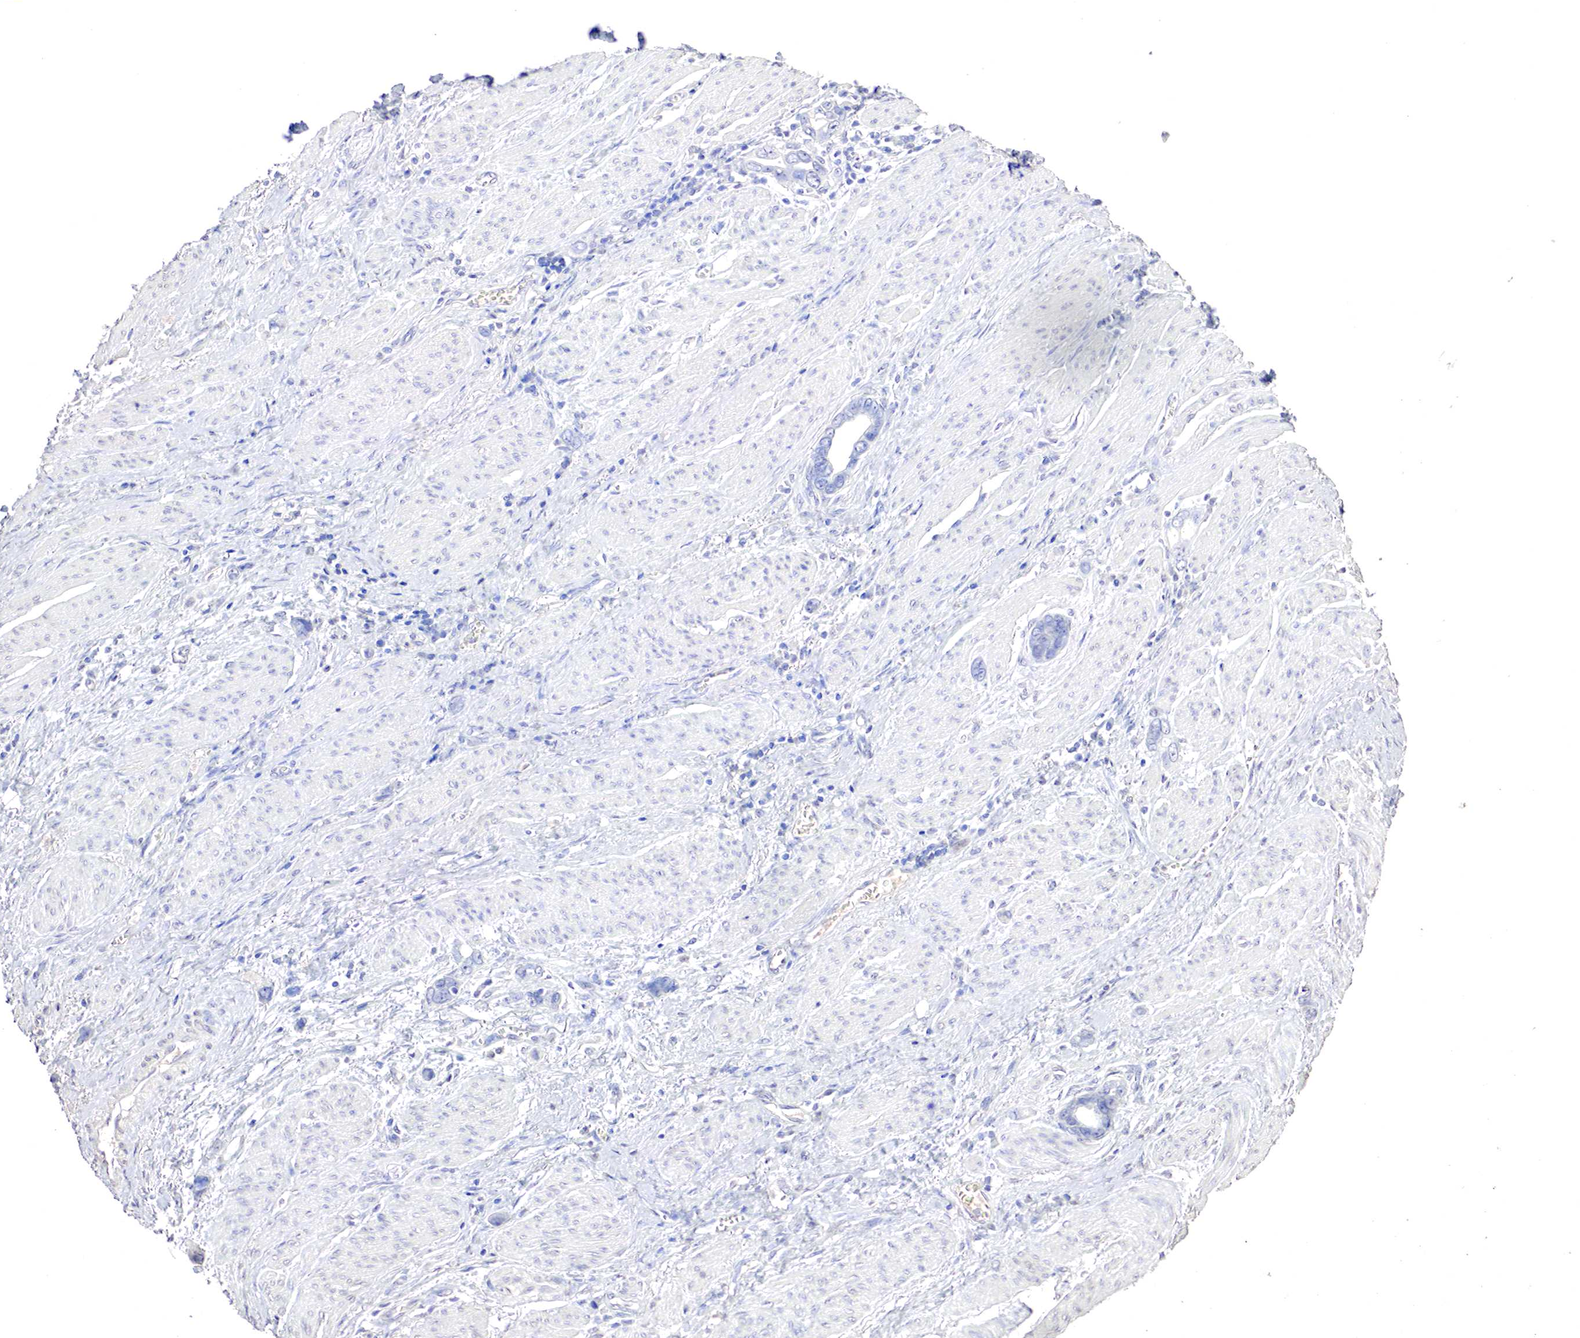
{"staining": {"intensity": "negative", "quantity": "none", "location": "none"}, "tissue": "stomach cancer", "cell_type": "Tumor cells", "image_type": "cancer", "snomed": [{"axis": "morphology", "description": "Adenocarcinoma, NOS"}, {"axis": "topography", "description": "Stomach"}], "caption": "The micrograph shows no staining of tumor cells in stomach cancer (adenocarcinoma). (DAB (3,3'-diaminobenzidine) immunohistochemistry with hematoxylin counter stain).", "gene": "OTC", "patient": {"sex": "male", "age": 78}}